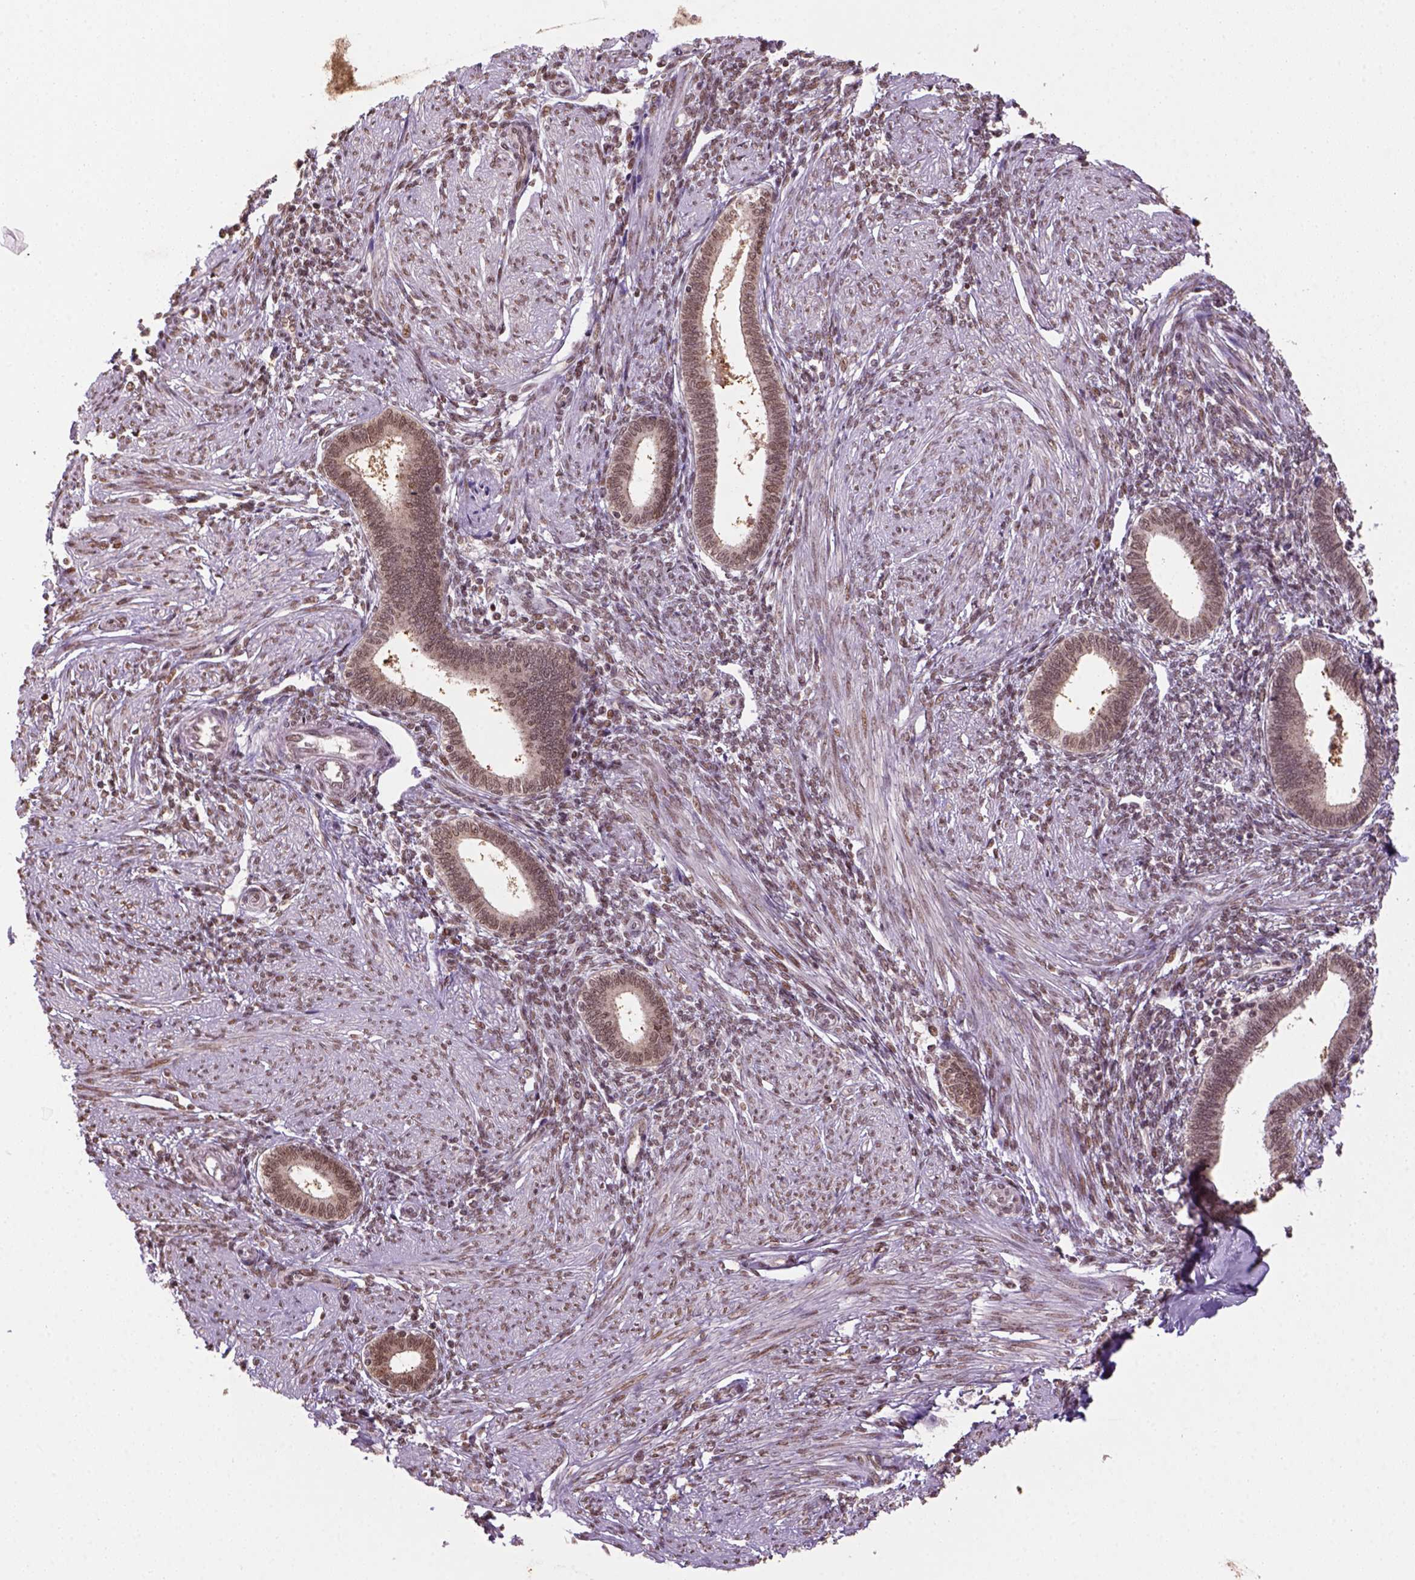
{"staining": {"intensity": "weak", "quantity": "25%-75%", "location": "nuclear"}, "tissue": "endometrium", "cell_type": "Cells in endometrial stroma", "image_type": "normal", "snomed": [{"axis": "morphology", "description": "Normal tissue, NOS"}, {"axis": "topography", "description": "Endometrium"}], "caption": "Normal endometrium was stained to show a protein in brown. There is low levels of weak nuclear positivity in about 25%-75% of cells in endometrial stroma. (Stains: DAB in brown, nuclei in blue, Microscopy: brightfield microscopy at high magnification).", "gene": "GOT1", "patient": {"sex": "female", "age": 42}}